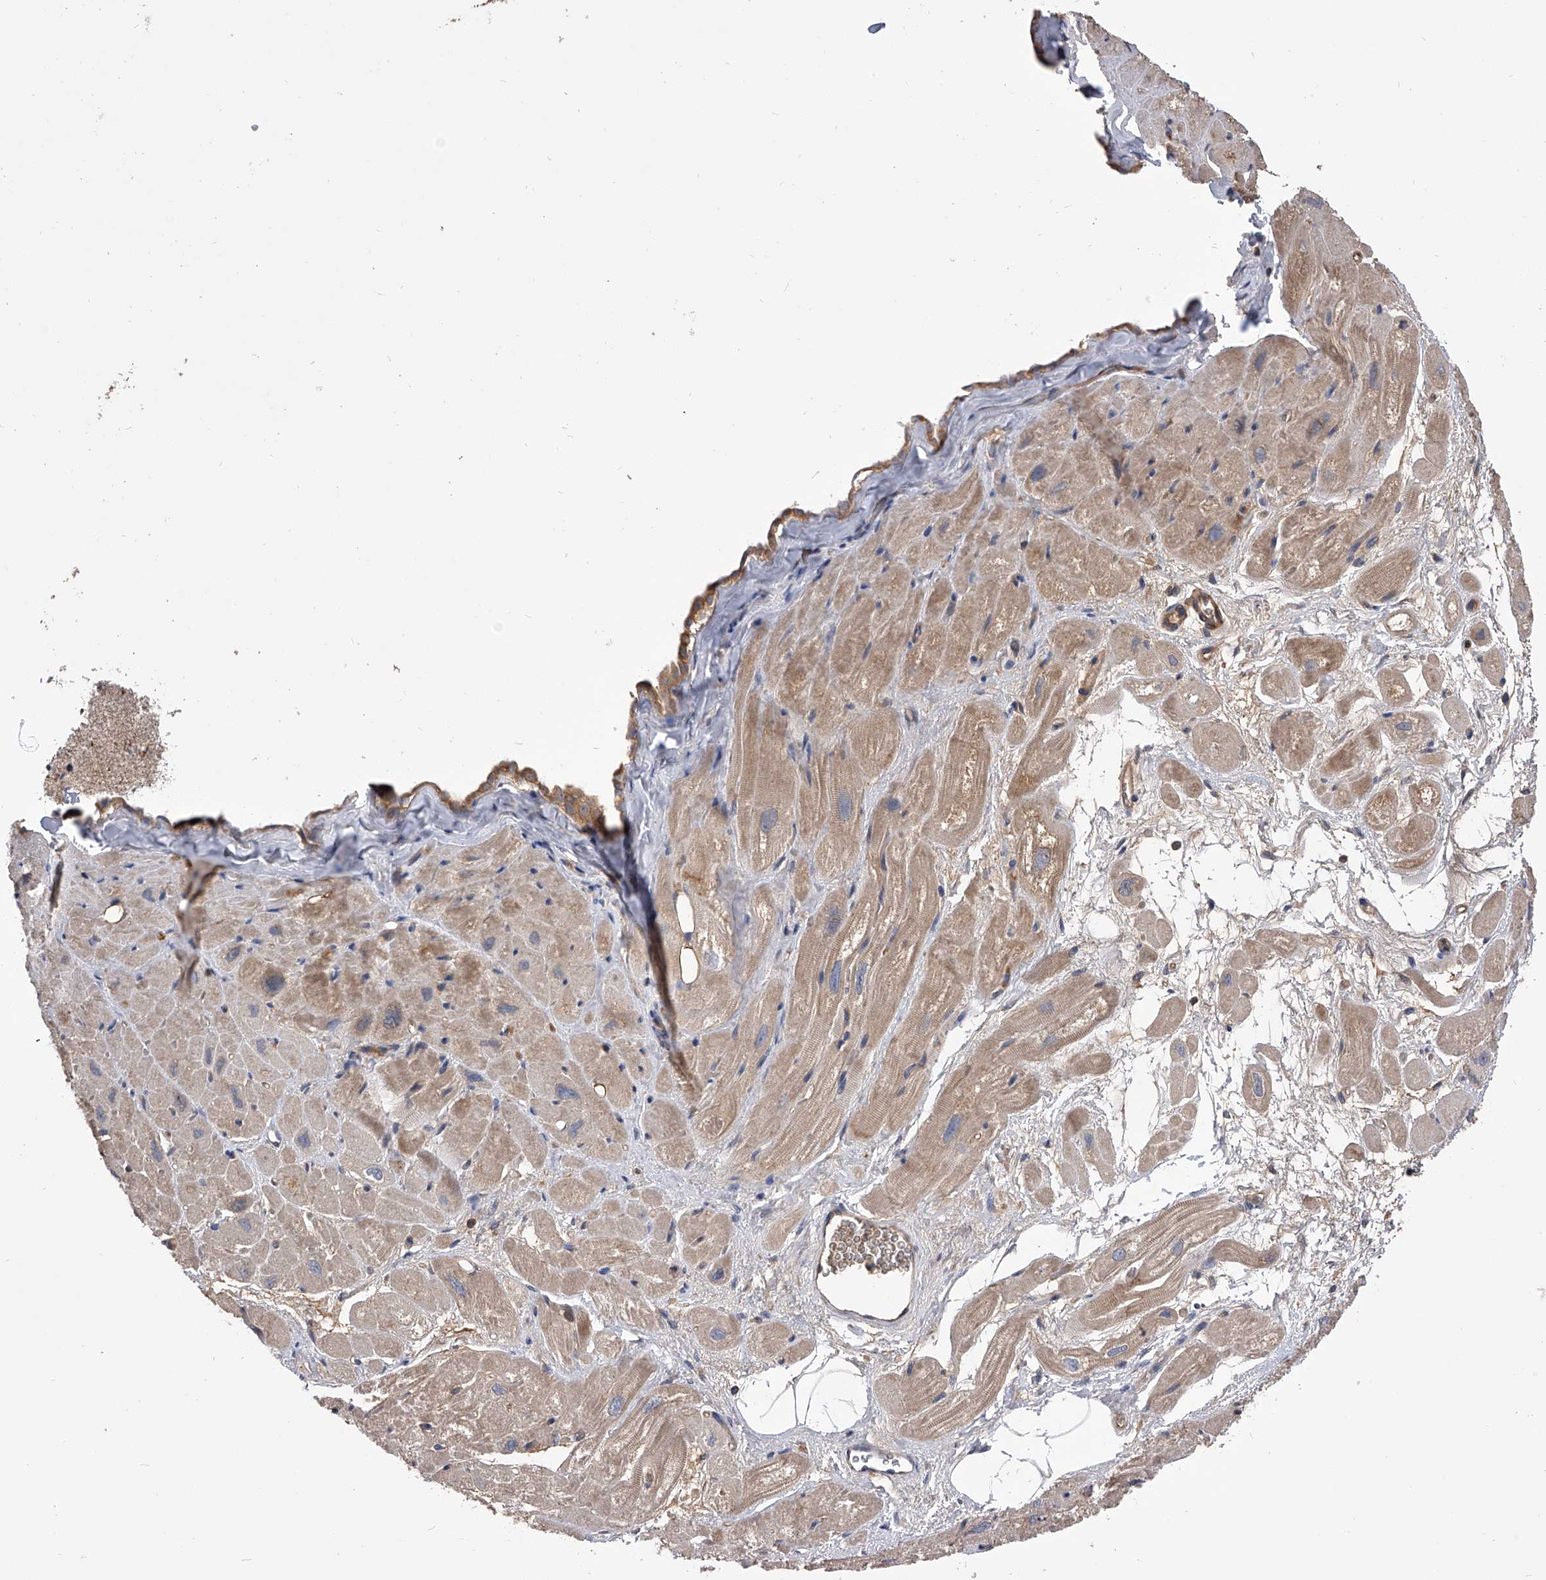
{"staining": {"intensity": "moderate", "quantity": "<25%", "location": "cytoplasmic/membranous"}, "tissue": "heart muscle", "cell_type": "Cardiomyocytes", "image_type": "normal", "snomed": [{"axis": "morphology", "description": "Normal tissue, NOS"}, {"axis": "topography", "description": "Heart"}], "caption": "Approximately <25% of cardiomyocytes in unremarkable human heart muscle display moderate cytoplasmic/membranous protein expression as visualized by brown immunohistochemical staining.", "gene": "CUL7", "patient": {"sex": "male", "age": 50}}